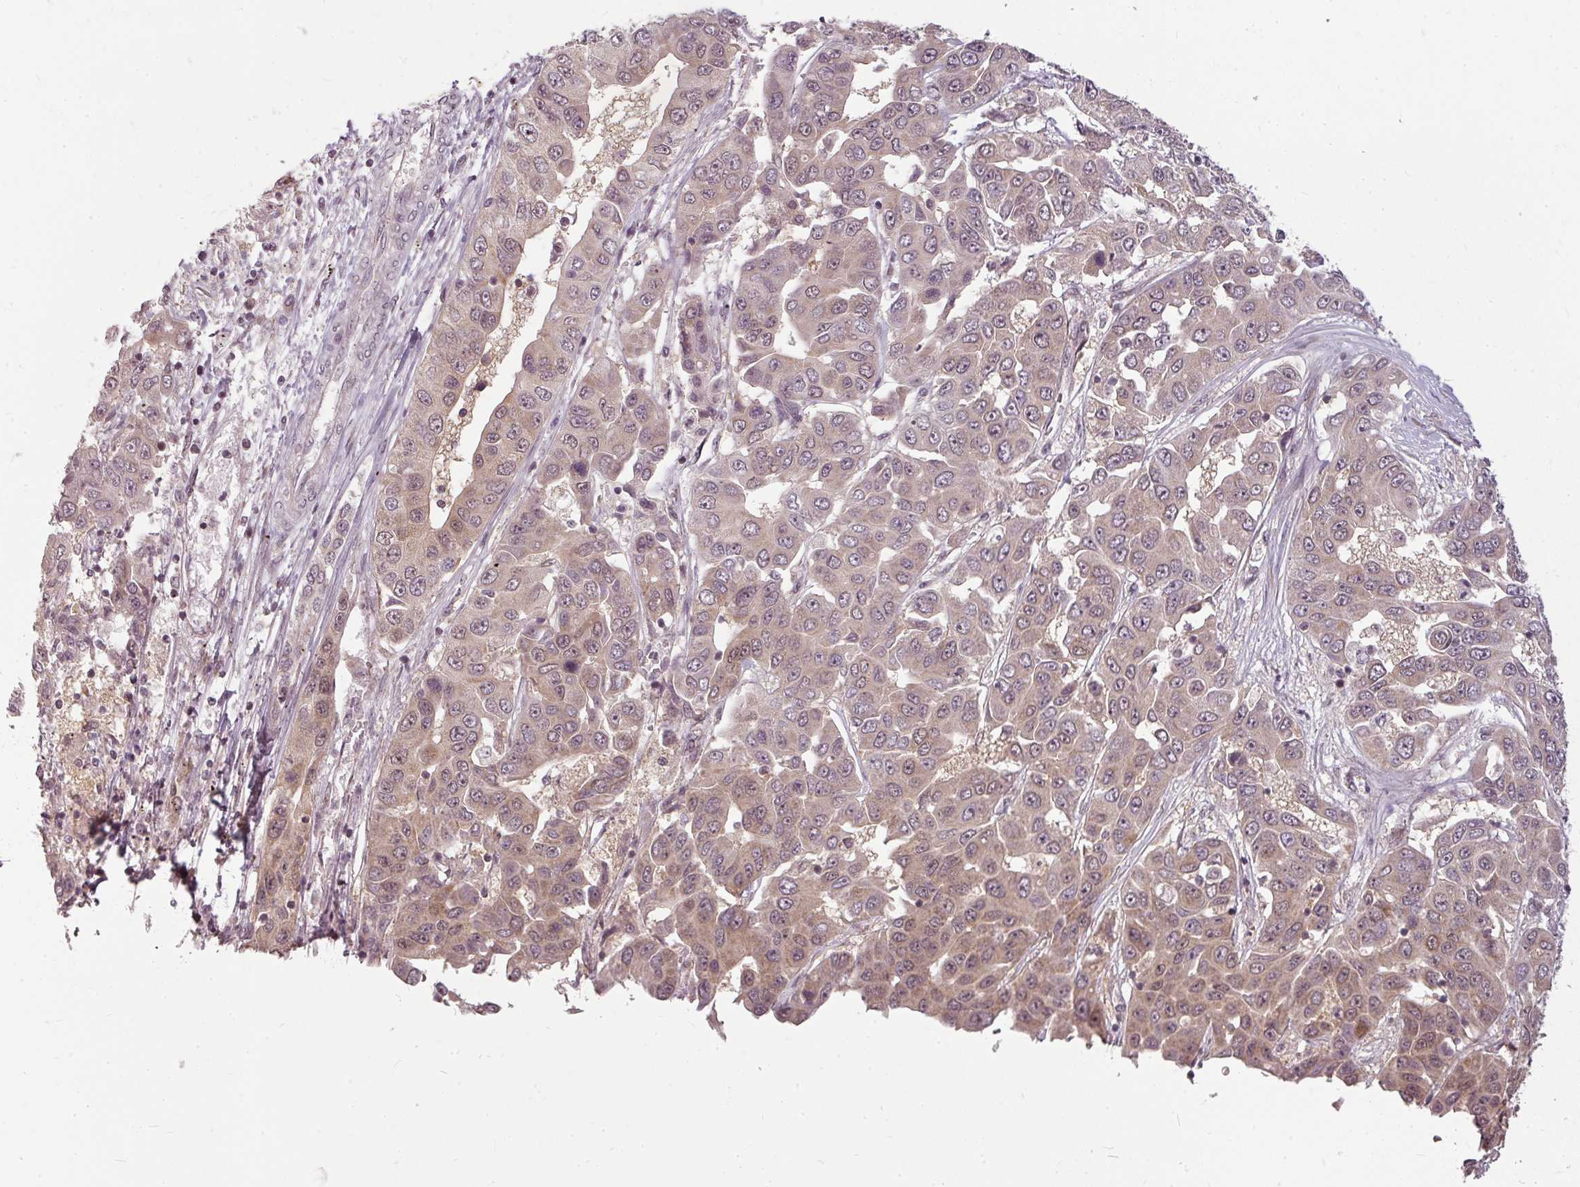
{"staining": {"intensity": "weak", "quantity": ">75%", "location": "cytoplasmic/membranous"}, "tissue": "liver cancer", "cell_type": "Tumor cells", "image_type": "cancer", "snomed": [{"axis": "morphology", "description": "Cholangiocarcinoma"}, {"axis": "topography", "description": "Liver"}], "caption": "Immunohistochemical staining of cholangiocarcinoma (liver) shows low levels of weak cytoplasmic/membranous protein expression in approximately >75% of tumor cells. Using DAB (3,3'-diaminobenzidine) (brown) and hematoxylin (blue) stains, captured at high magnification using brightfield microscopy.", "gene": "CLIC1", "patient": {"sex": "female", "age": 52}}